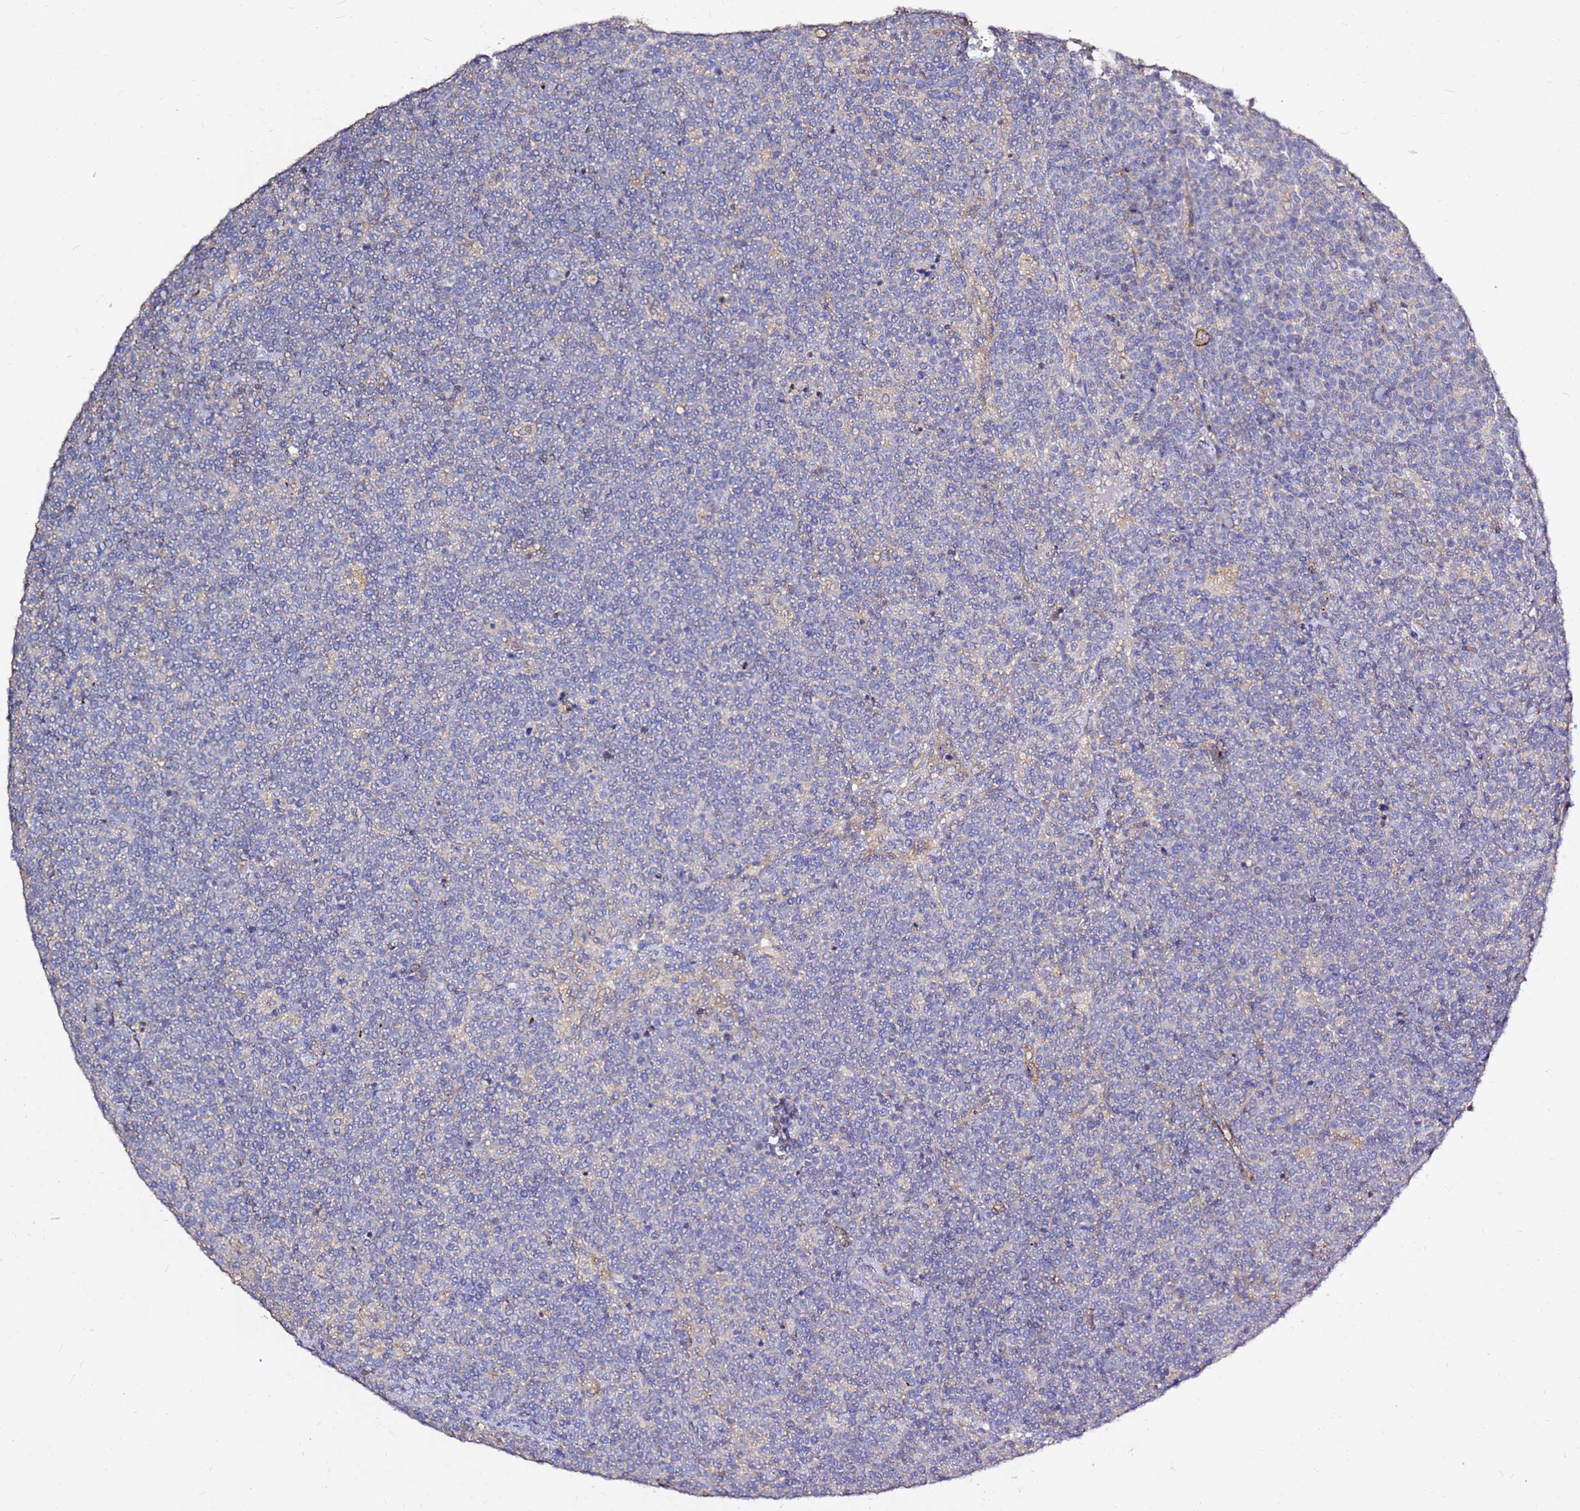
{"staining": {"intensity": "negative", "quantity": "none", "location": "none"}, "tissue": "lymphoma", "cell_type": "Tumor cells", "image_type": "cancer", "snomed": [{"axis": "morphology", "description": "Malignant lymphoma, non-Hodgkin's type, High grade"}, {"axis": "topography", "description": "Lymph node"}], "caption": "A high-resolution micrograph shows immunohistochemistry staining of lymphoma, which displays no significant staining in tumor cells. The staining is performed using DAB brown chromogen with nuclei counter-stained in using hematoxylin.", "gene": "EXD3", "patient": {"sex": "male", "age": 61}}